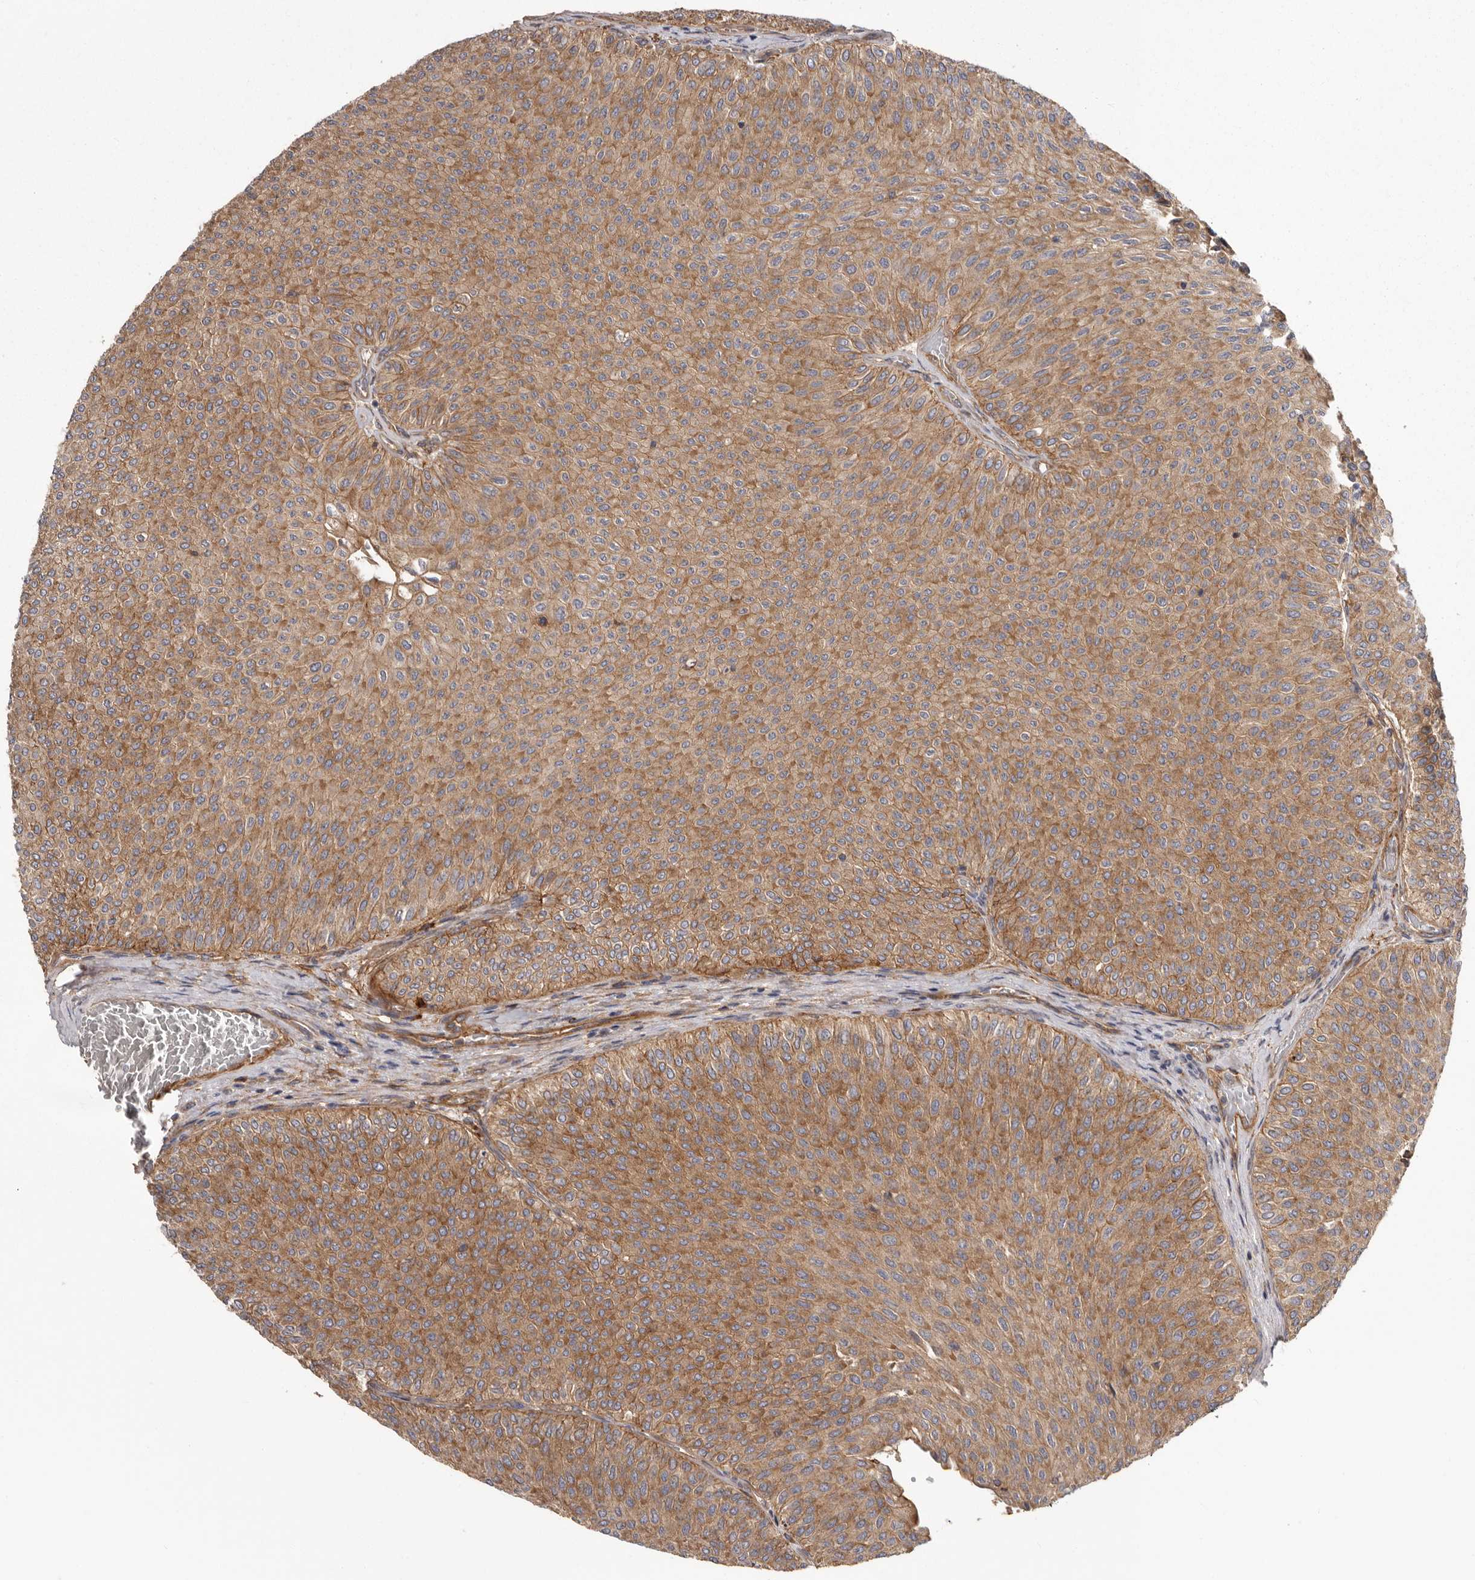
{"staining": {"intensity": "moderate", "quantity": ">75%", "location": "cytoplasmic/membranous"}, "tissue": "urothelial cancer", "cell_type": "Tumor cells", "image_type": "cancer", "snomed": [{"axis": "morphology", "description": "Urothelial carcinoma, Low grade"}, {"axis": "topography", "description": "Urinary bladder"}], "caption": "Protein expression analysis of human urothelial cancer reveals moderate cytoplasmic/membranous positivity in approximately >75% of tumor cells.", "gene": "ENAH", "patient": {"sex": "male", "age": 78}}